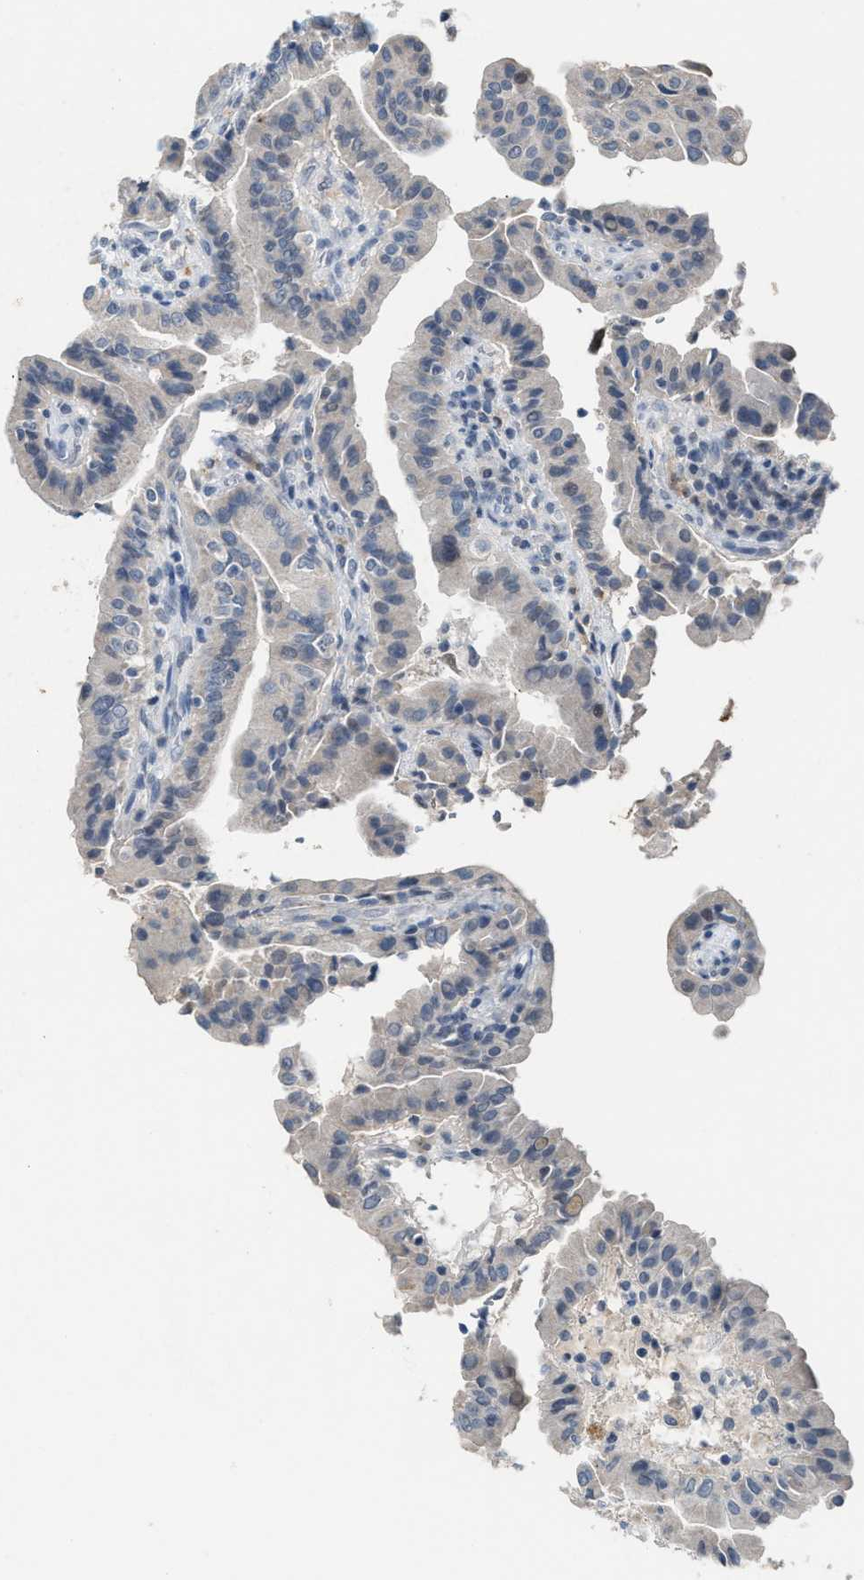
{"staining": {"intensity": "negative", "quantity": "none", "location": "none"}, "tissue": "thyroid cancer", "cell_type": "Tumor cells", "image_type": "cancer", "snomed": [{"axis": "morphology", "description": "Papillary adenocarcinoma, NOS"}, {"axis": "topography", "description": "Thyroid gland"}], "caption": "Human thyroid cancer (papillary adenocarcinoma) stained for a protein using immunohistochemistry exhibits no positivity in tumor cells.", "gene": "SLC5A5", "patient": {"sex": "male", "age": 33}}